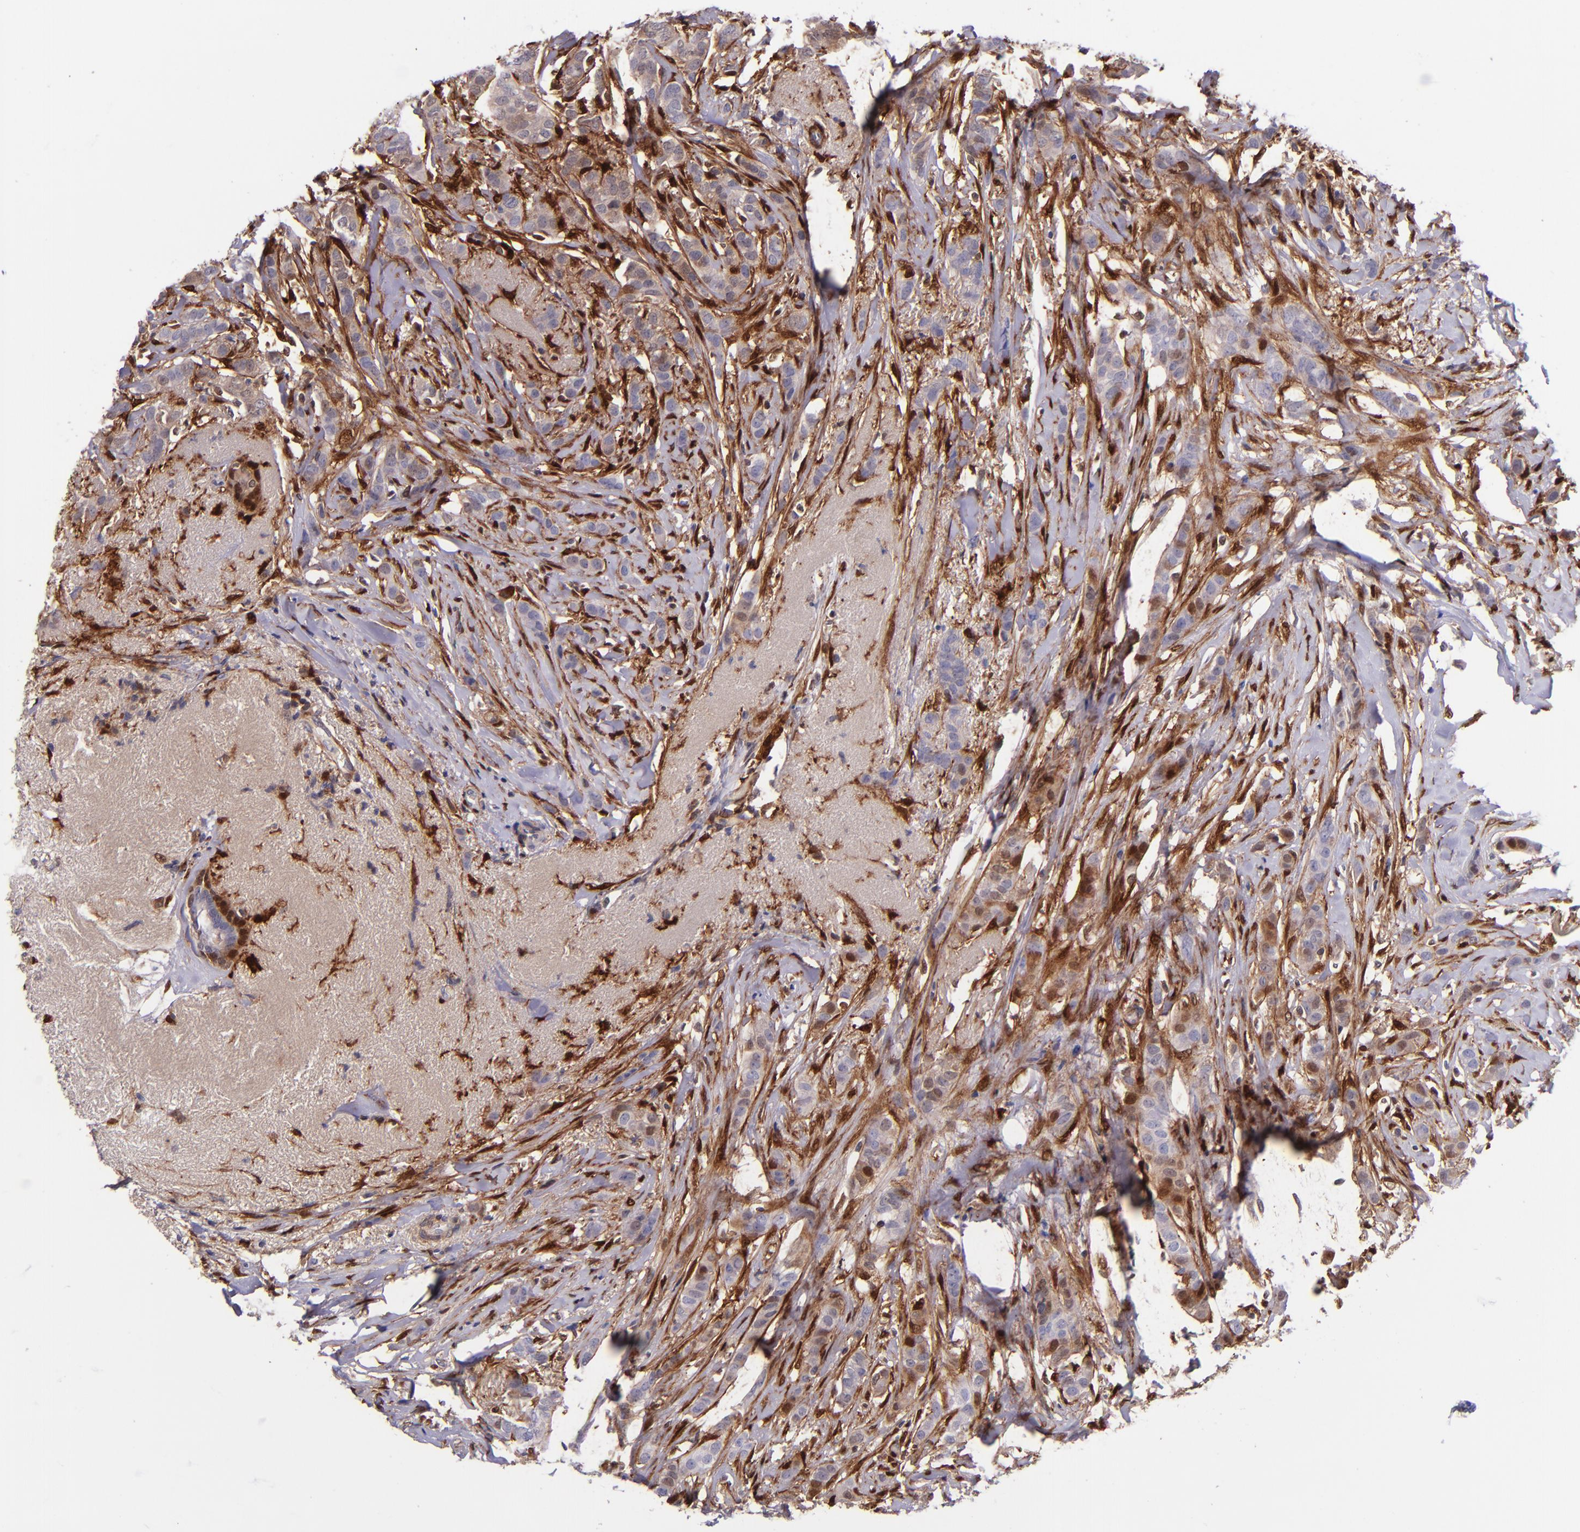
{"staining": {"intensity": "moderate", "quantity": "<25%", "location": "cytoplasmic/membranous,nuclear"}, "tissue": "breast cancer", "cell_type": "Tumor cells", "image_type": "cancer", "snomed": [{"axis": "morphology", "description": "Lobular carcinoma"}, {"axis": "topography", "description": "Breast"}], "caption": "Breast cancer tissue displays moderate cytoplasmic/membranous and nuclear positivity in about <25% of tumor cells, visualized by immunohistochemistry.", "gene": "LGALS1", "patient": {"sex": "female", "age": 55}}